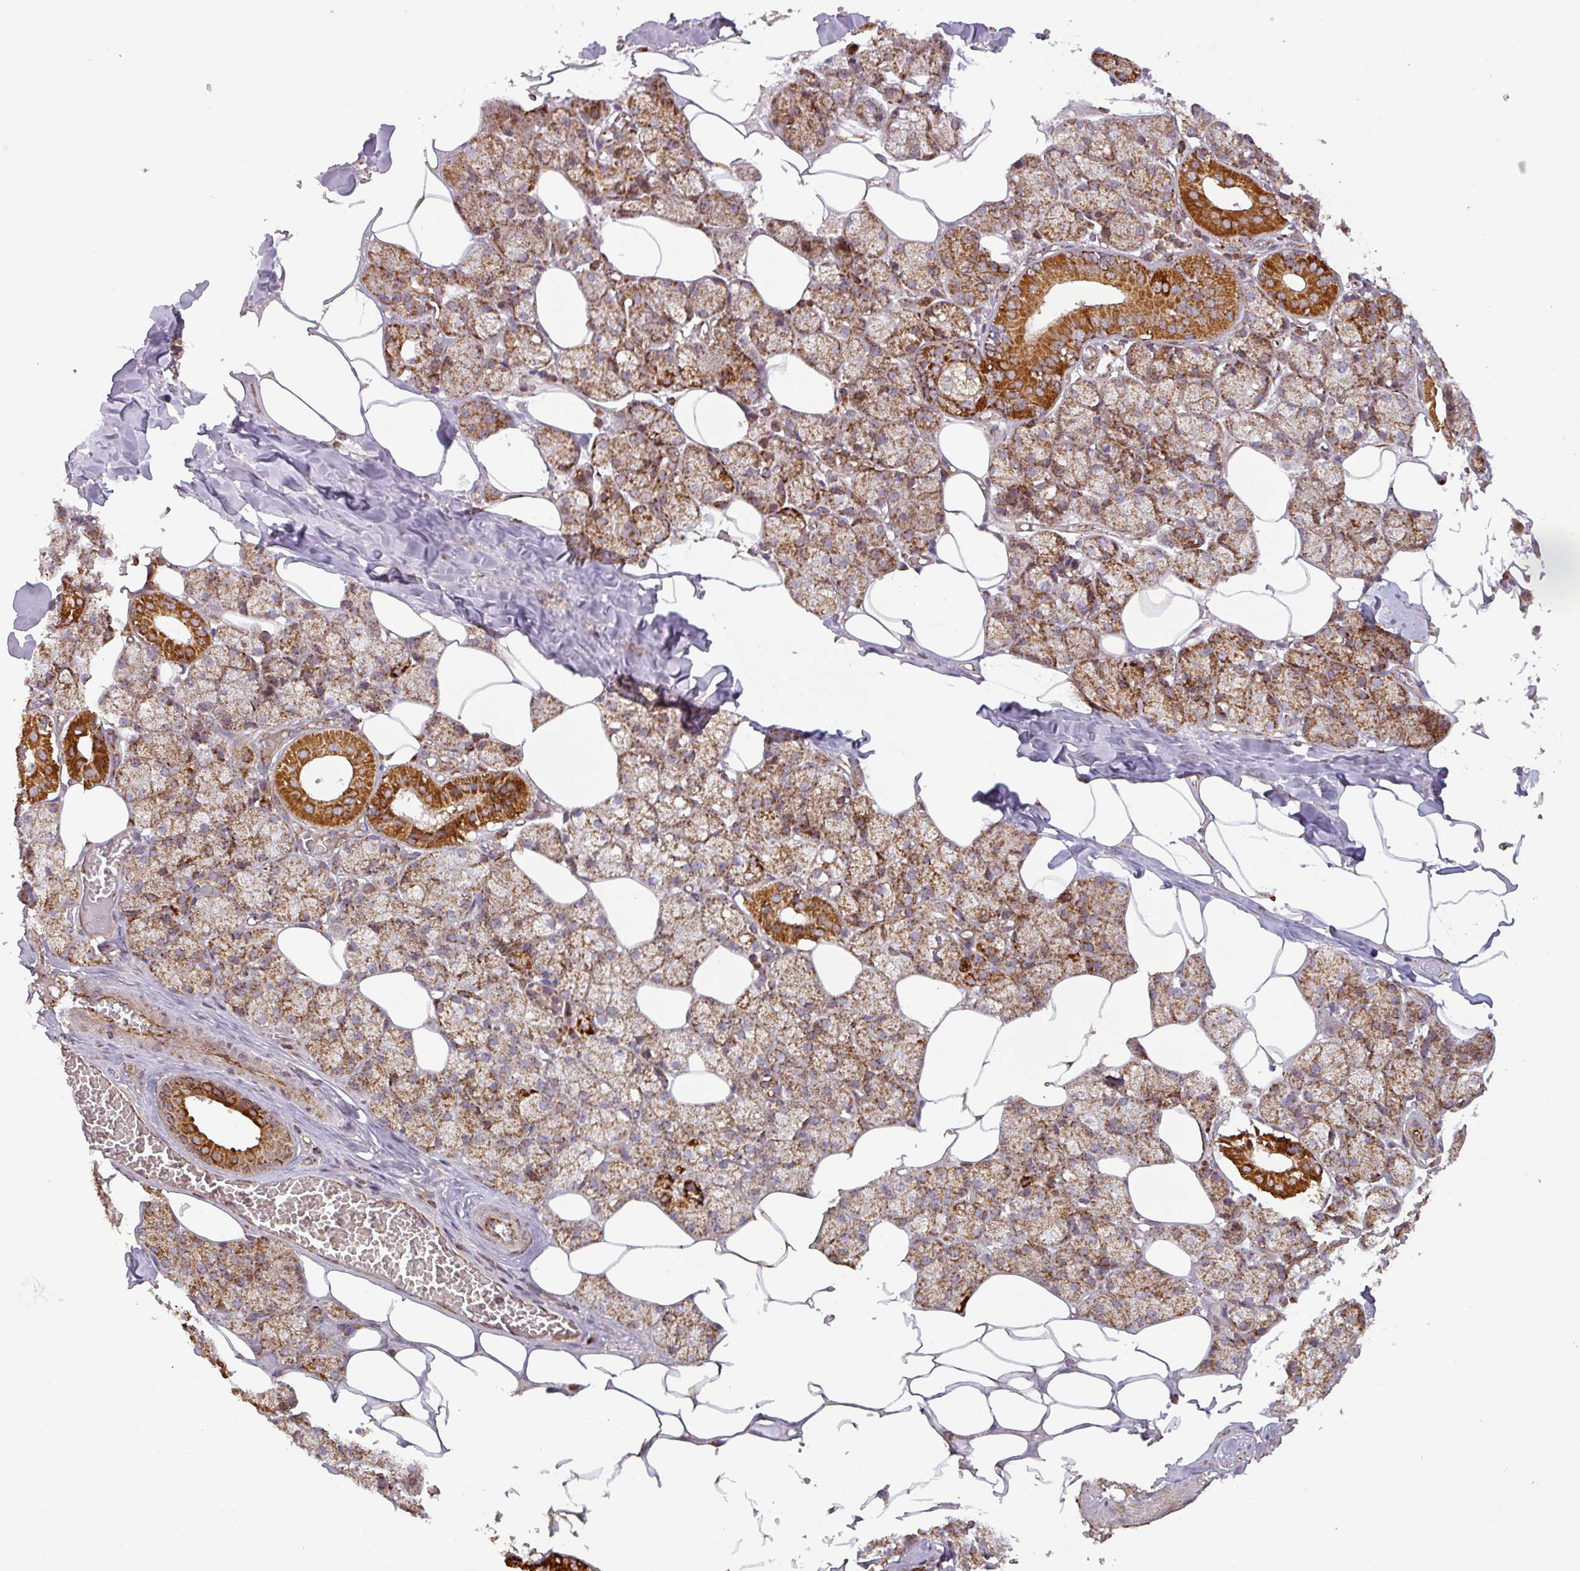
{"staining": {"intensity": "strong", "quantity": ">75%", "location": "cytoplasmic/membranous"}, "tissue": "salivary gland", "cell_type": "Glandular cells", "image_type": "normal", "snomed": [{"axis": "morphology", "description": "Normal tissue, NOS"}, {"axis": "topography", "description": "Salivary gland"}], "caption": "An immunohistochemistry micrograph of benign tissue is shown. Protein staining in brown labels strong cytoplasmic/membranous positivity in salivary gland within glandular cells. (brown staining indicates protein expression, while blue staining denotes nuclei).", "gene": "GPD2", "patient": {"sex": "male", "age": 62}}